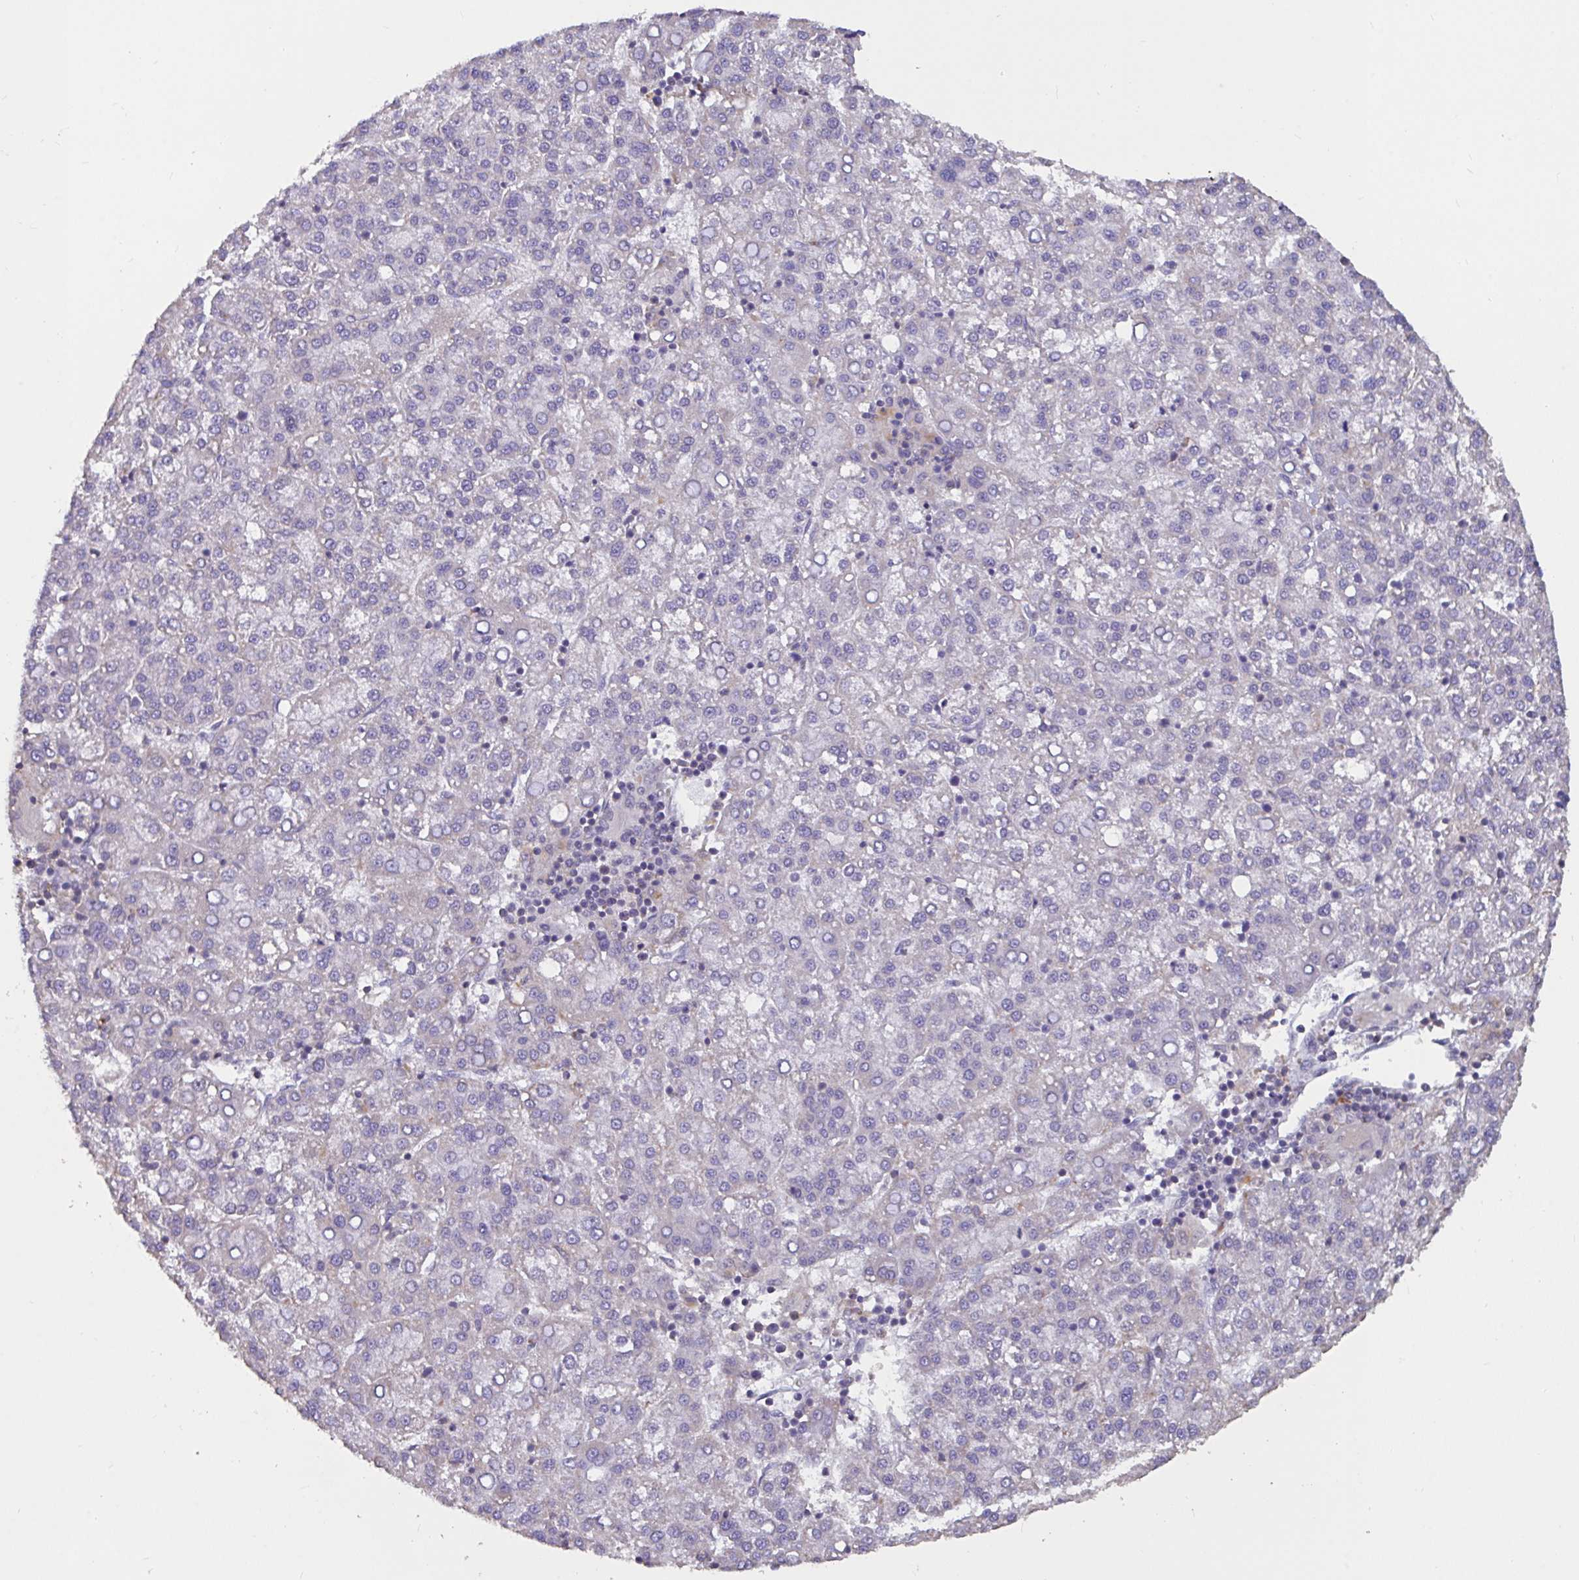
{"staining": {"intensity": "negative", "quantity": "none", "location": "none"}, "tissue": "liver cancer", "cell_type": "Tumor cells", "image_type": "cancer", "snomed": [{"axis": "morphology", "description": "Carcinoma, Hepatocellular, NOS"}, {"axis": "topography", "description": "Liver"}], "caption": "Image shows no protein positivity in tumor cells of liver hepatocellular carcinoma tissue.", "gene": "DDX39A", "patient": {"sex": "female", "age": 58}}